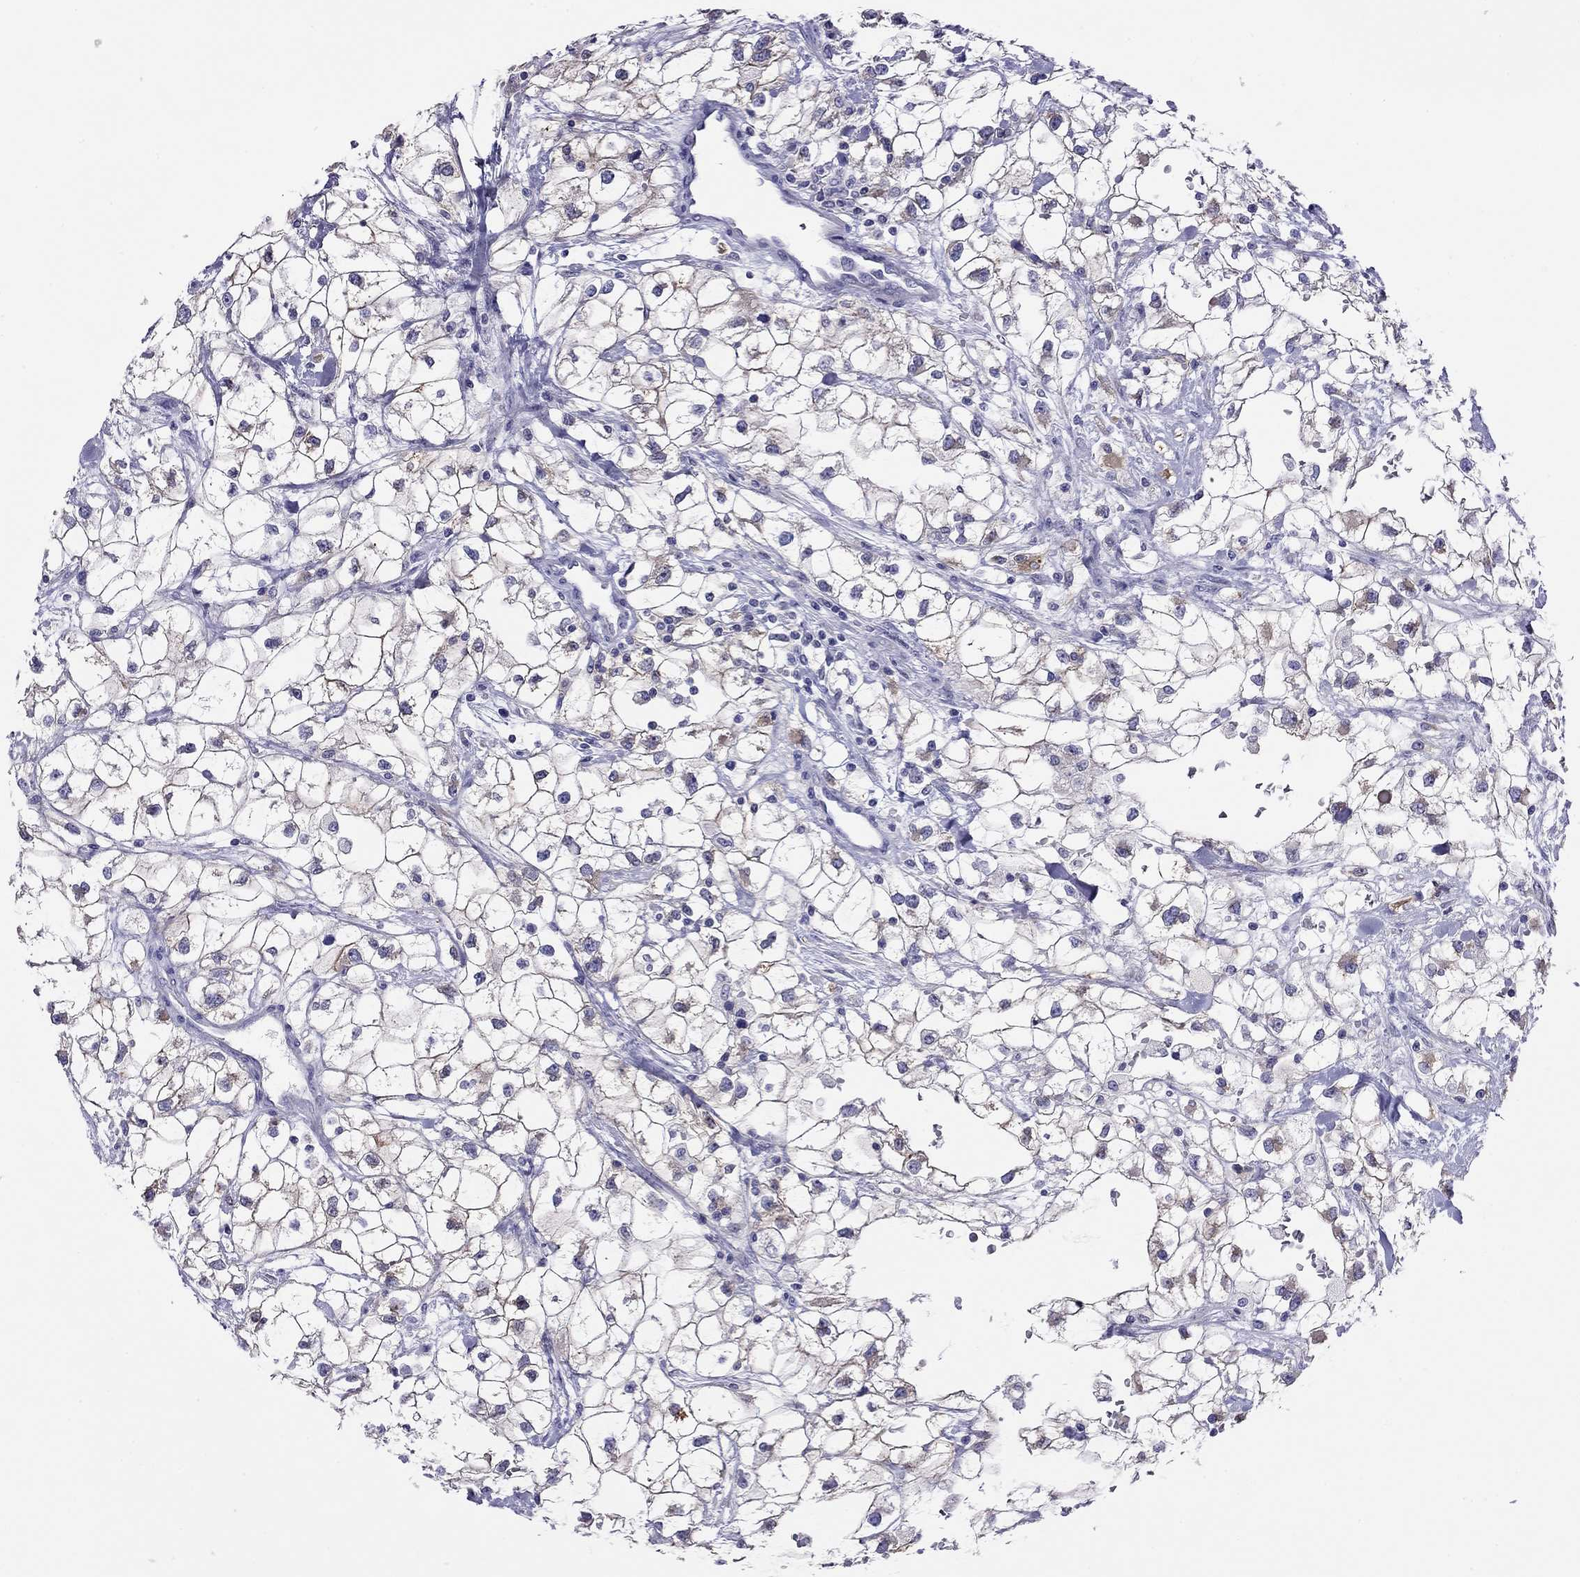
{"staining": {"intensity": "negative", "quantity": "none", "location": "none"}, "tissue": "renal cancer", "cell_type": "Tumor cells", "image_type": "cancer", "snomed": [{"axis": "morphology", "description": "Adenocarcinoma, NOS"}, {"axis": "topography", "description": "Kidney"}], "caption": "Immunohistochemistry micrograph of human renal cancer (adenocarcinoma) stained for a protein (brown), which displays no positivity in tumor cells.", "gene": "SLC46A2", "patient": {"sex": "male", "age": 59}}